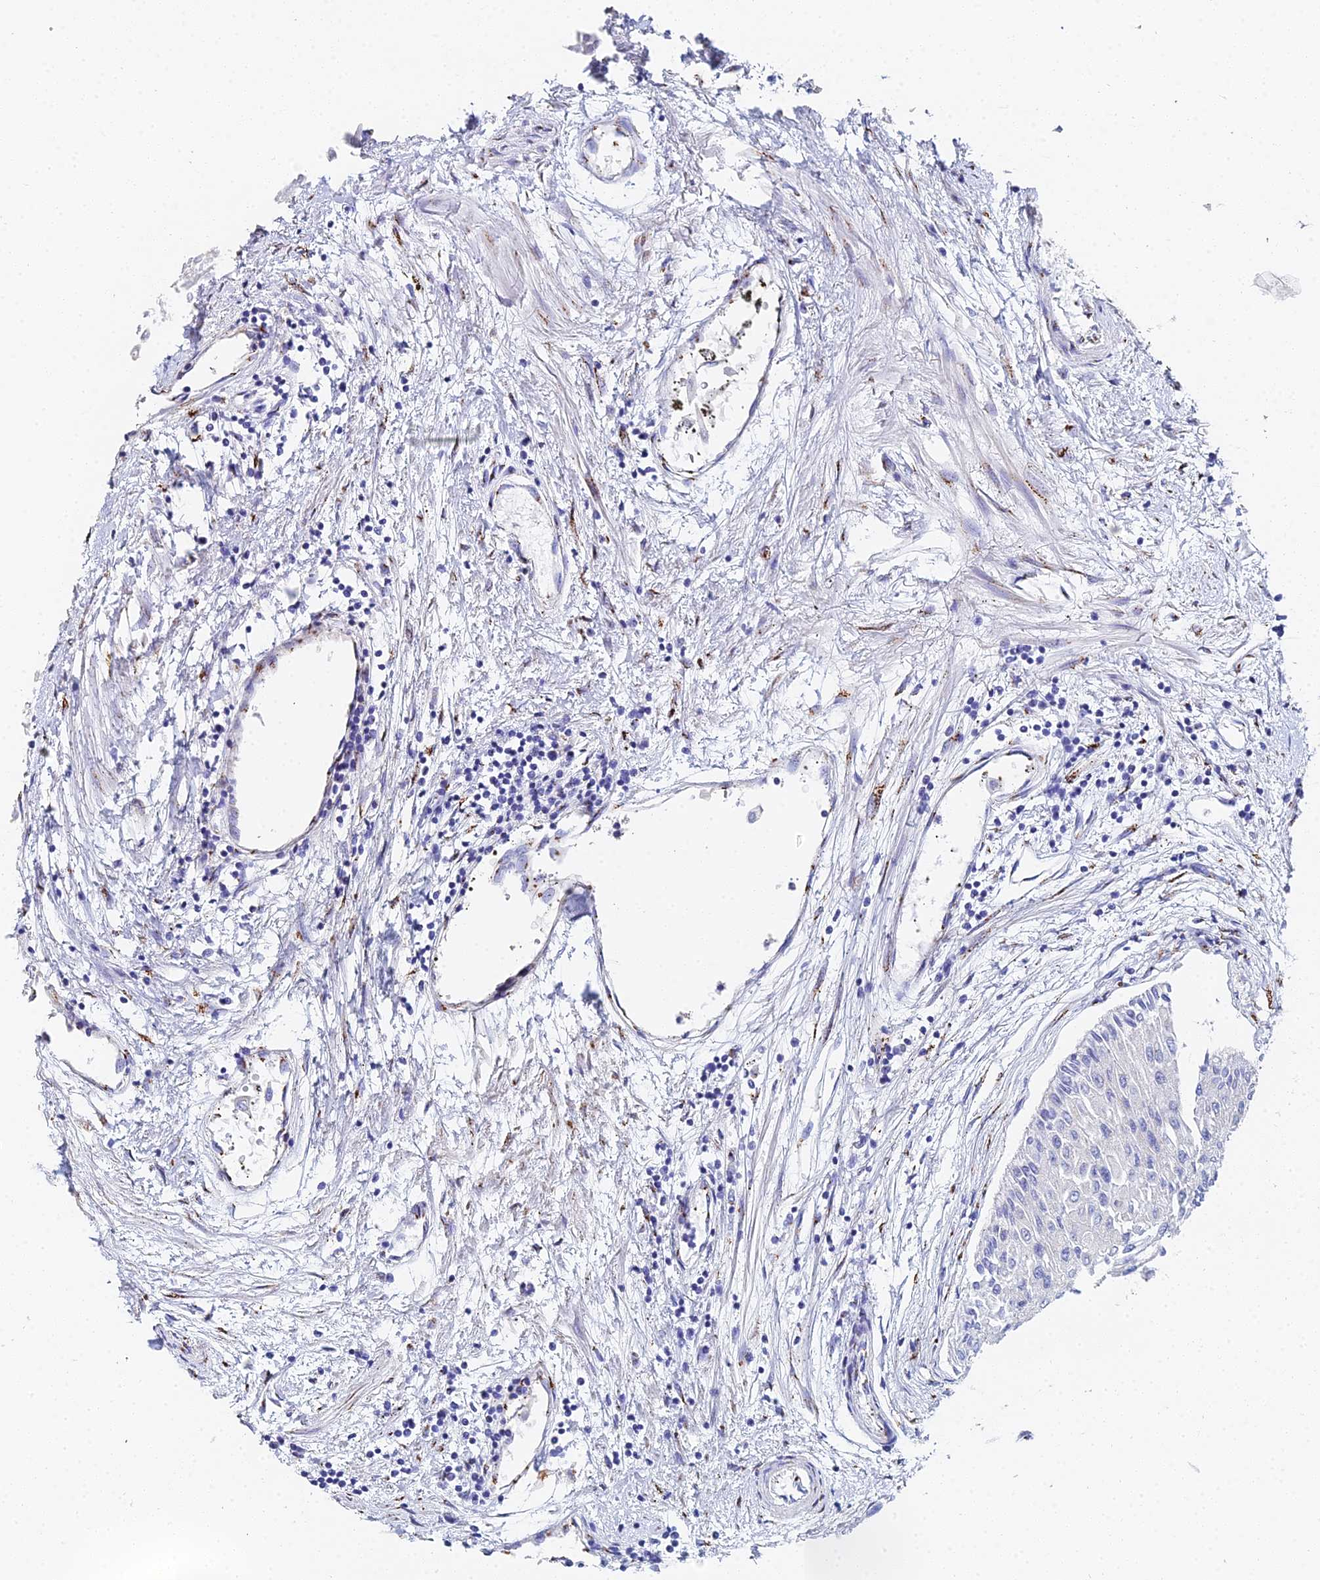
{"staining": {"intensity": "negative", "quantity": "none", "location": "none"}, "tissue": "urothelial cancer", "cell_type": "Tumor cells", "image_type": "cancer", "snomed": [{"axis": "morphology", "description": "Urothelial carcinoma, Low grade"}, {"axis": "topography", "description": "Urinary bladder"}], "caption": "A histopathology image of human urothelial cancer is negative for staining in tumor cells. The staining was performed using DAB to visualize the protein expression in brown, while the nuclei were stained in blue with hematoxylin (Magnification: 20x).", "gene": "ENSG00000268674", "patient": {"sex": "male", "age": 67}}